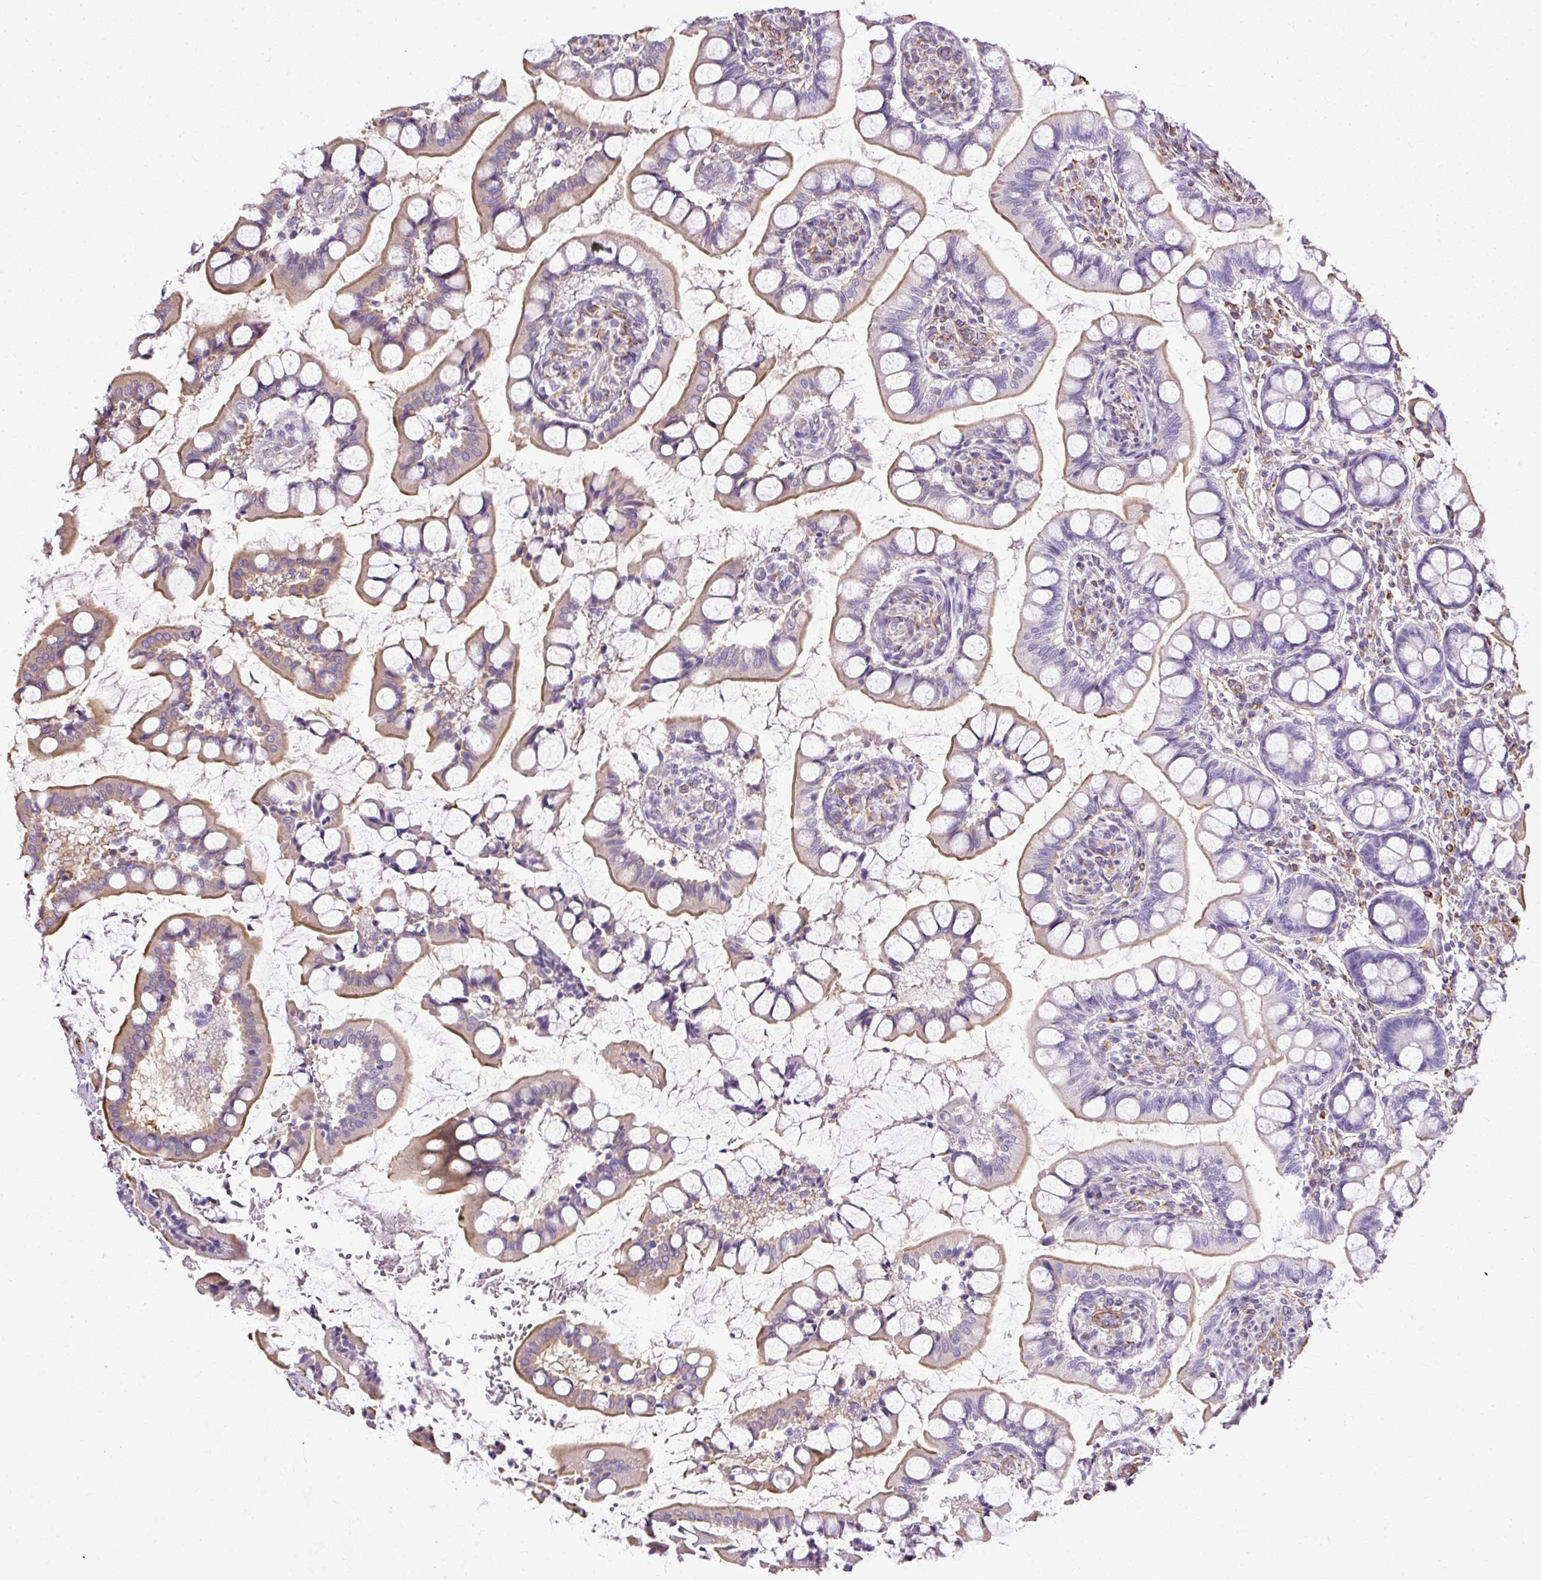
{"staining": {"intensity": "strong", "quantity": "25%-75%", "location": "cytoplasmic/membranous"}, "tissue": "small intestine", "cell_type": "Glandular cells", "image_type": "normal", "snomed": [{"axis": "morphology", "description": "Normal tissue, NOS"}, {"axis": "topography", "description": "Small intestine"}], "caption": "A brown stain labels strong cytoplasmic/membranous expression of a protein in glandular cells of unremarkable small intestine. (brown staining indicates protein expression, while blue staining denotes nuclei).", "gene": "PLS1", "patient": {"sex": "male", "age": 52}}